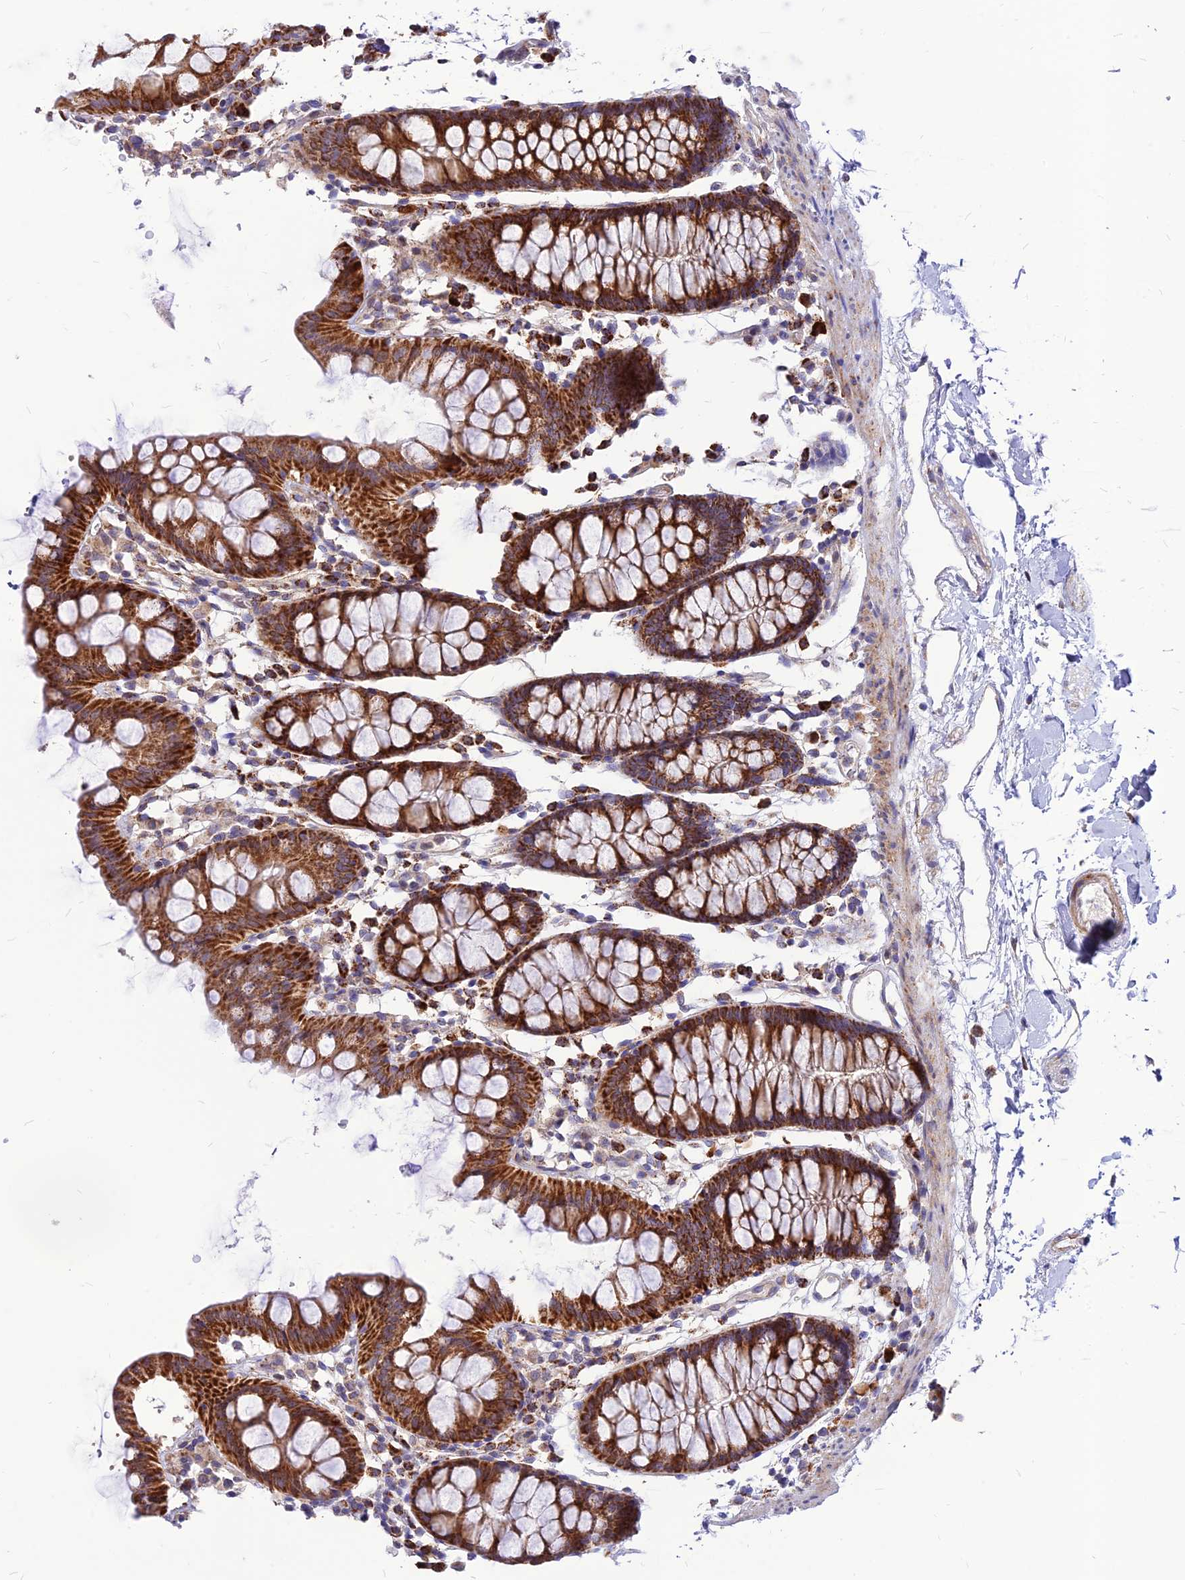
{"staining": {"intensity": "weak", "quantity": ">75%", "location": "cytoplasmic/membranous"}, "tissue": "colon", "cell_type": "Endothelial cells", "image_type": "normal", "snomed": [{"axis": "morphology", "description": "Normal tissue, NOS"}, {"axis": "topography", "description": "Colon"}], "caption": "The histopathology image shows a brown stain indicating the presence of a protein in the cytoplasmic/membranous of endothelial cells in colon.", "gene": "ECI1", "patient": {"sex": "male", "age": 75}}